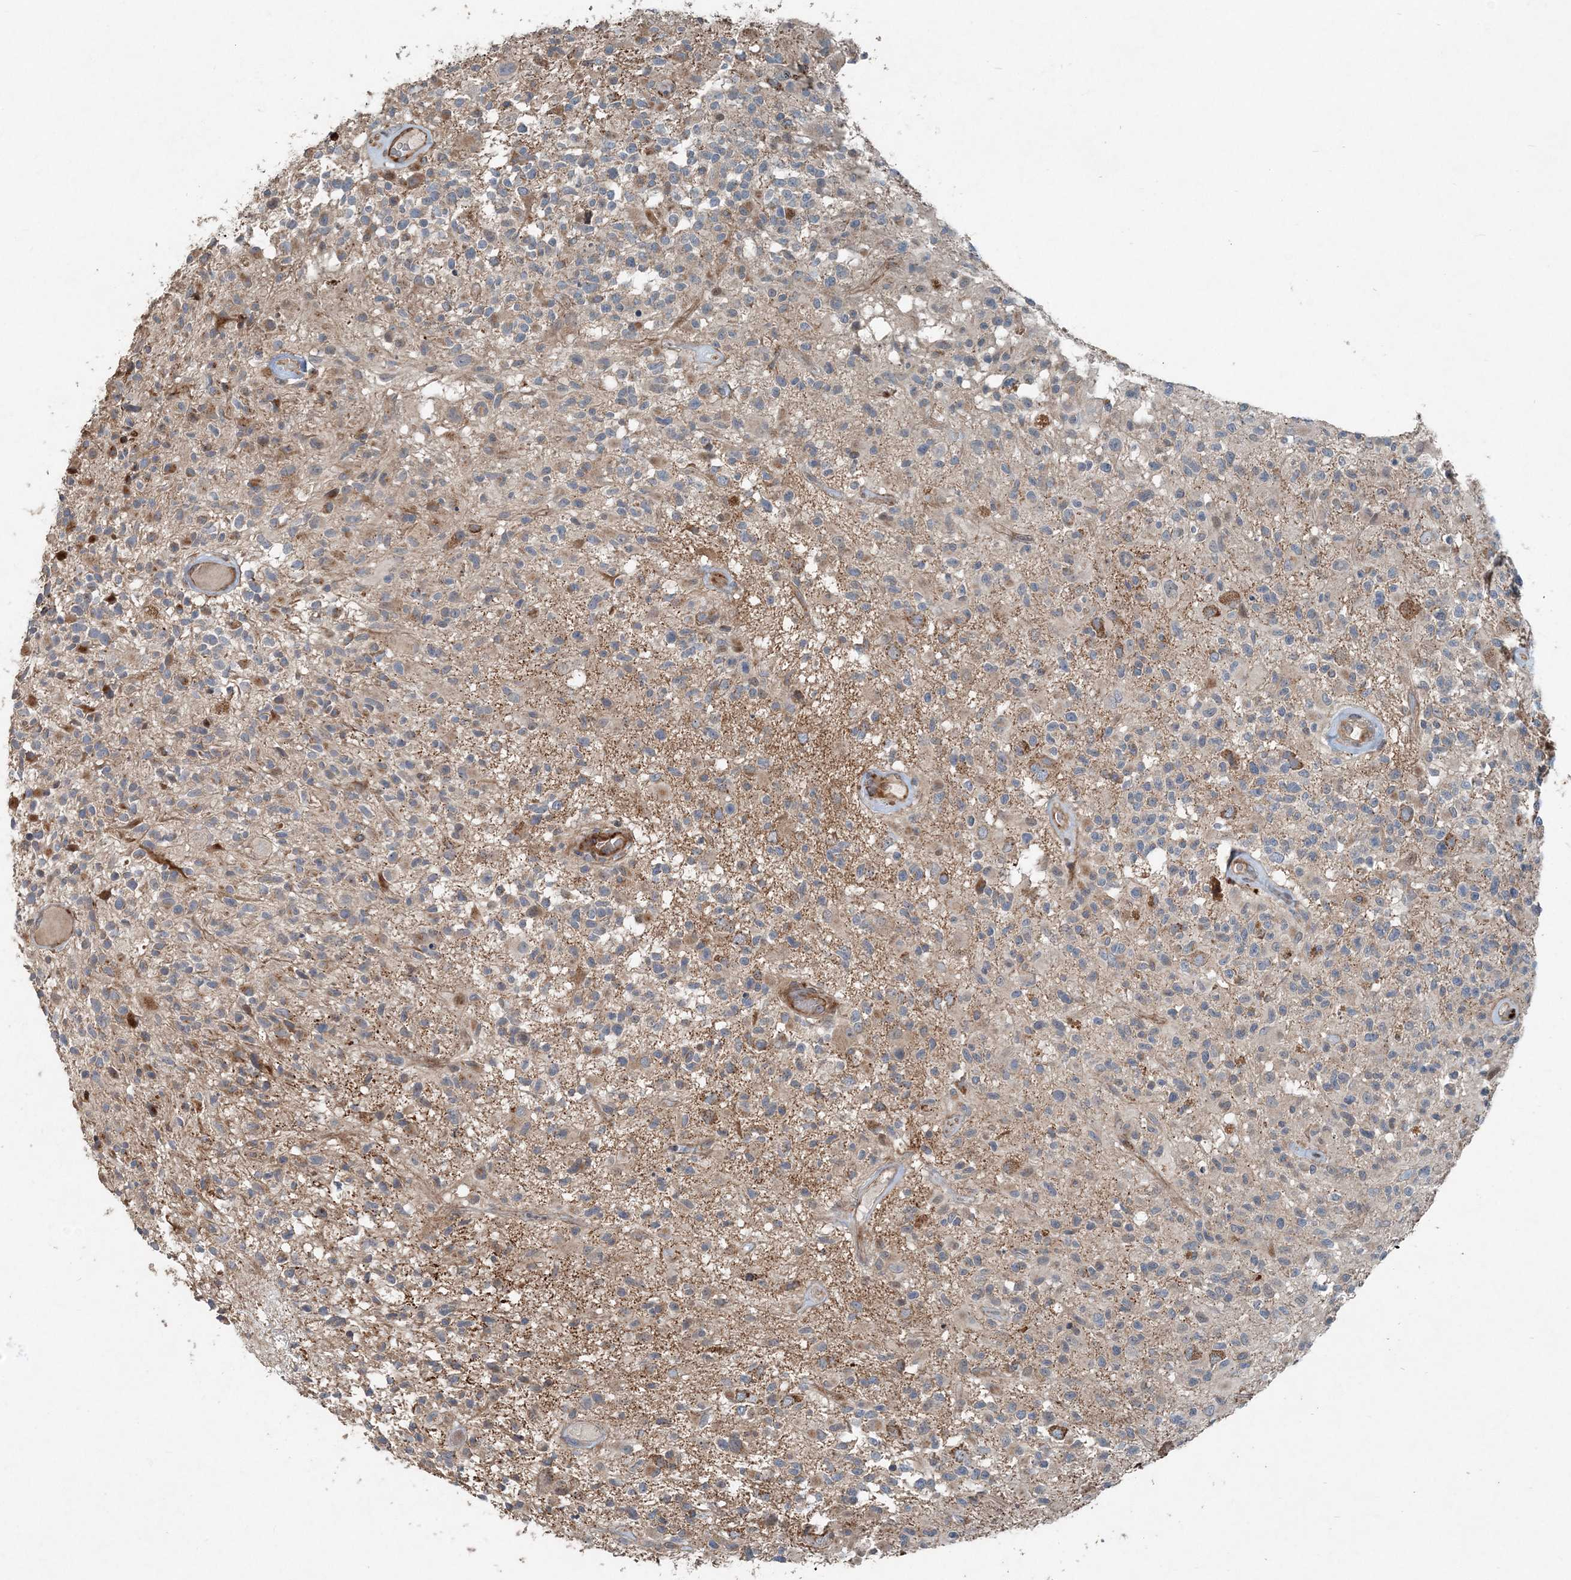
{"staining": {"intensity": "moderate", "quantity": "<25%", "location": "cytoplasmic/membranous"}, "tissue": "glioma", "cell_type": "Tumor cells", "image_type": "cancer", "snomed": [{"axis": "morphology", "description": "Glioma, malignant, High grade"}, {"axis": "morphology", "description": "Glioblastoma, NOS"}, {"axis": "topography", "description": "Brain"}], "caption": "High-power microscopy captured an immunohistochemistry (IHC) histopathology image of glioblastoma, revealing moderate cytoplasmic/membranous expression in approximately <25% of tumor cells. (Brightfield microscopy of DAB IHC at high magnification).", "gene": "INTU", "patient": {"sex": "male", "age": 60}}